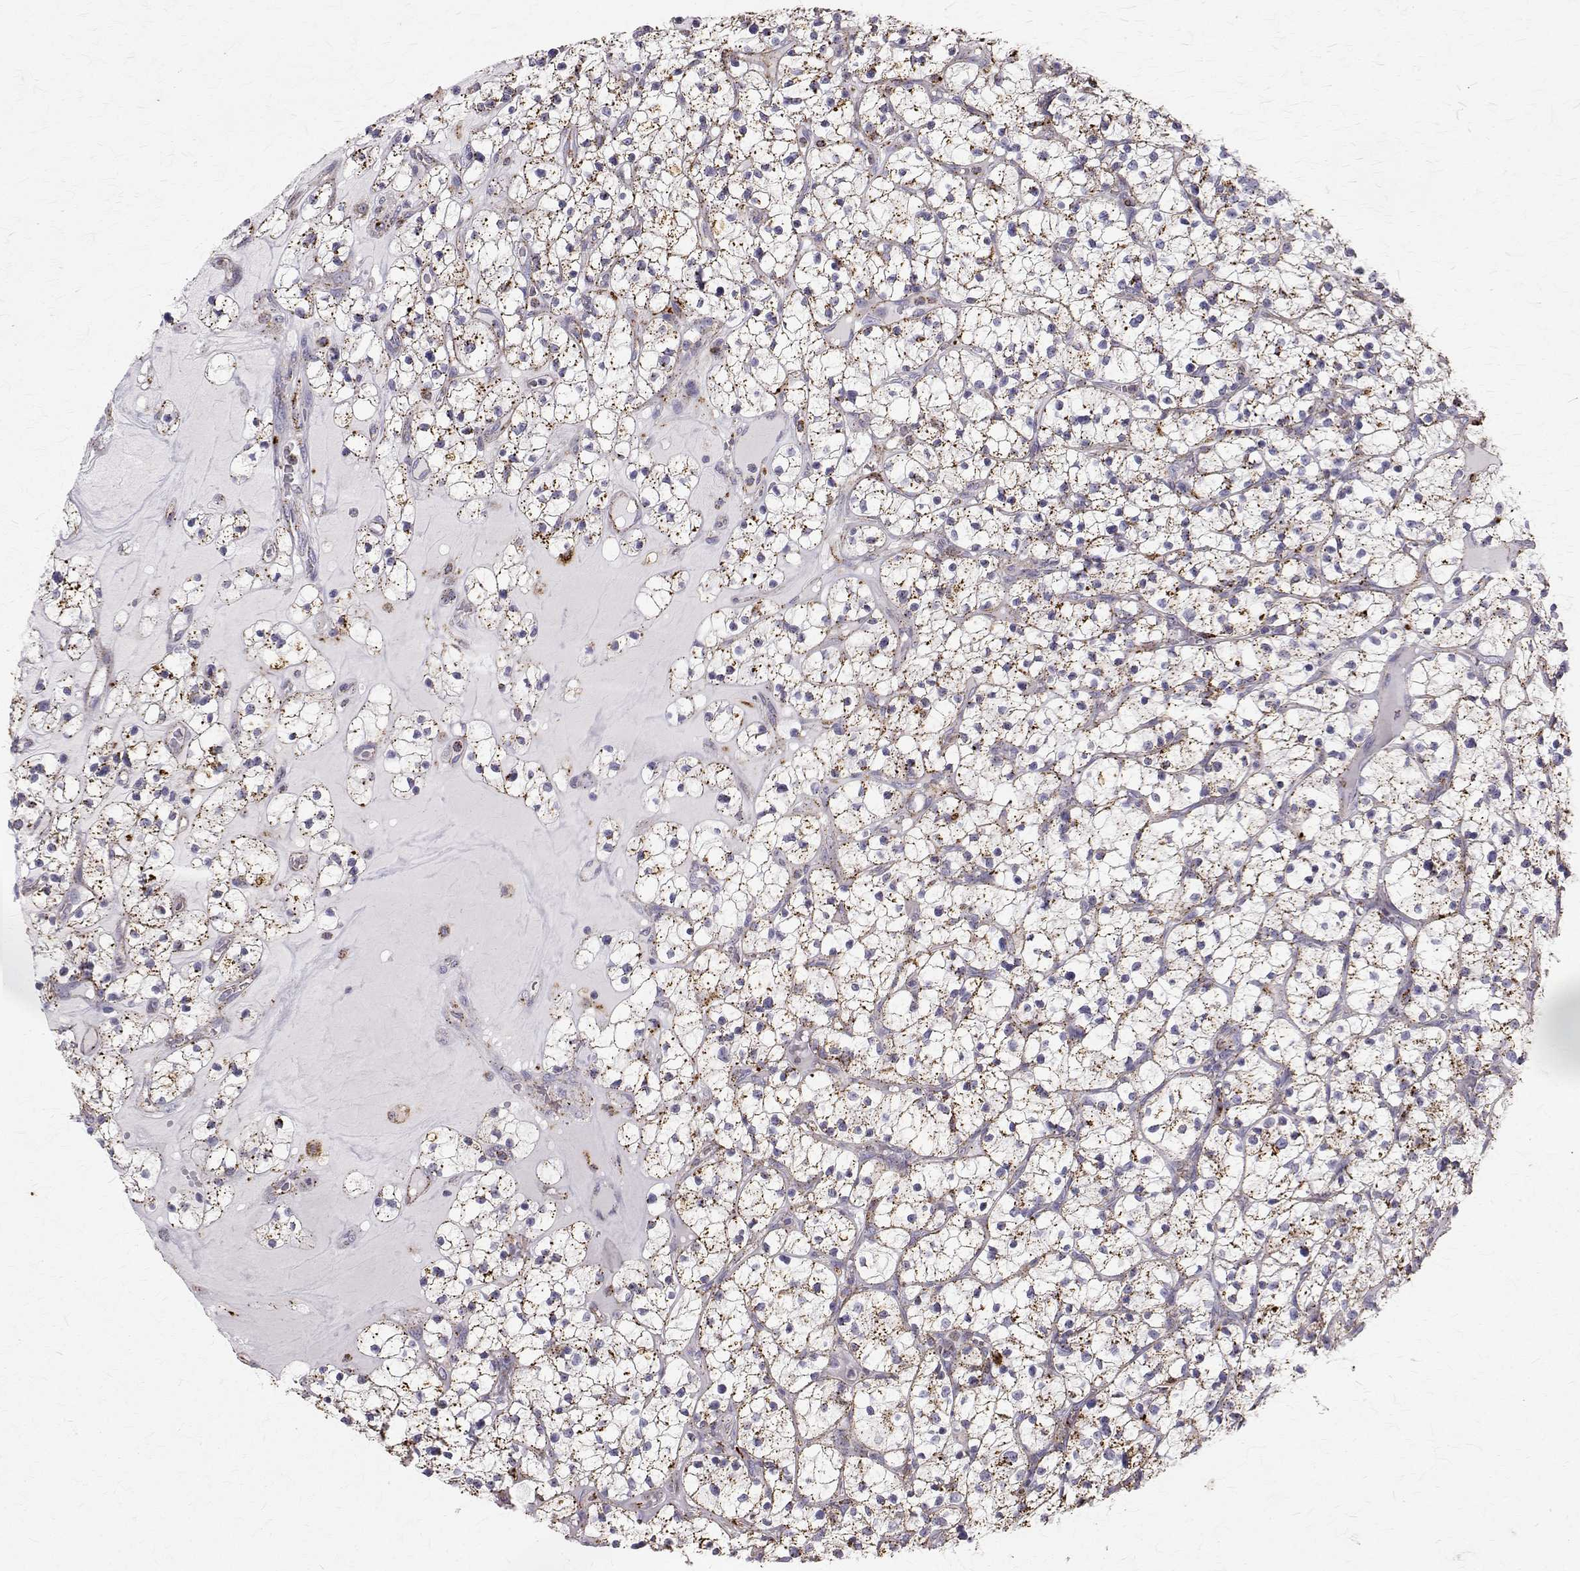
{"staining": {"intensity": "weak", "quantity": "25%-75%", "location": "cytoplasmic/membranous"}, "tissue": "renal cancer", "cell_type": "Tumor cells", "image_type": "cancer", "snomed": [{"axis": "morphology", "description": "Adenocarcinoma, NOS"}, {"axis": "topography", "description": "Kidney"}], "caption": "Tumor cells reveal low levels of weak cytoplasmic/membranous expression in approximately 25%-75% of cells in renal cancer. The protein of interest is shown in brown color, while the nuclei are stained blue.", "gene": "TPP1", "patient": {"sex": "female", "age": 64}}